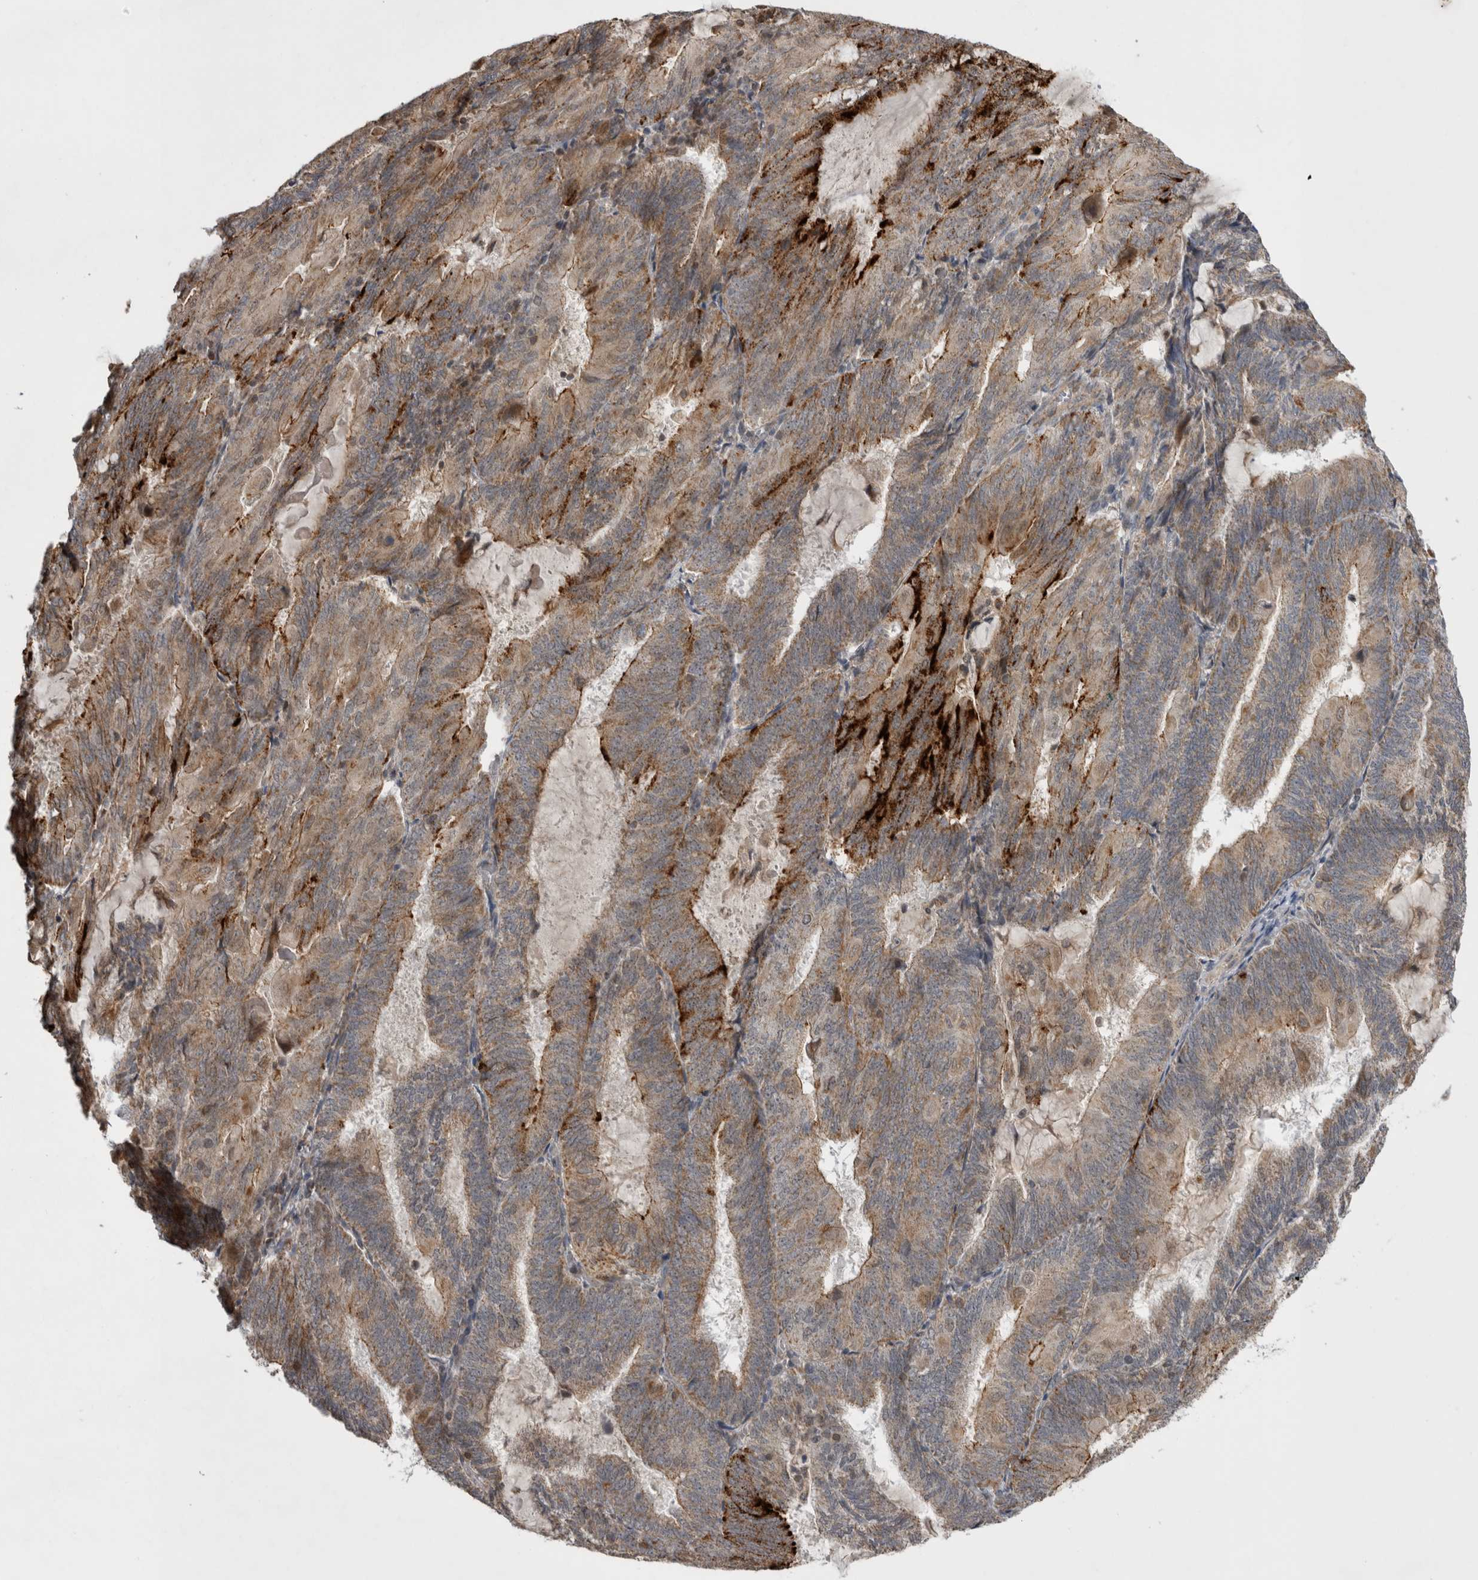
{"staining": {"intensity": "moderate", "quantity": ">75%", "location": "cytoplasmic/membranous"}, "tissue": "endometrial cancer", "cell_type": "Tumor cells", "image_type": "cancer", "snomed": [{"axis": "morphology", "description": "Adenocarcinoma, NOS"}, {"axis": "topography", "description": "Endometrium"}], "caption": "A high-resolution histopathology image shows immunohistochemistry (IHC) staining of endometrial cancer (adenocarcinoma), which demonstrates moderate cytoplasmic/membranous positivity in approximately >75% of tumor cells. The staining was performed using DAB (3,3'-diaminobenzidine), with brown indicating positive protein expression. Nuclei are stained blue with hematoxylin.", "gene": "KCNIP1", "patient": {"sex": "female", "age": 81}}